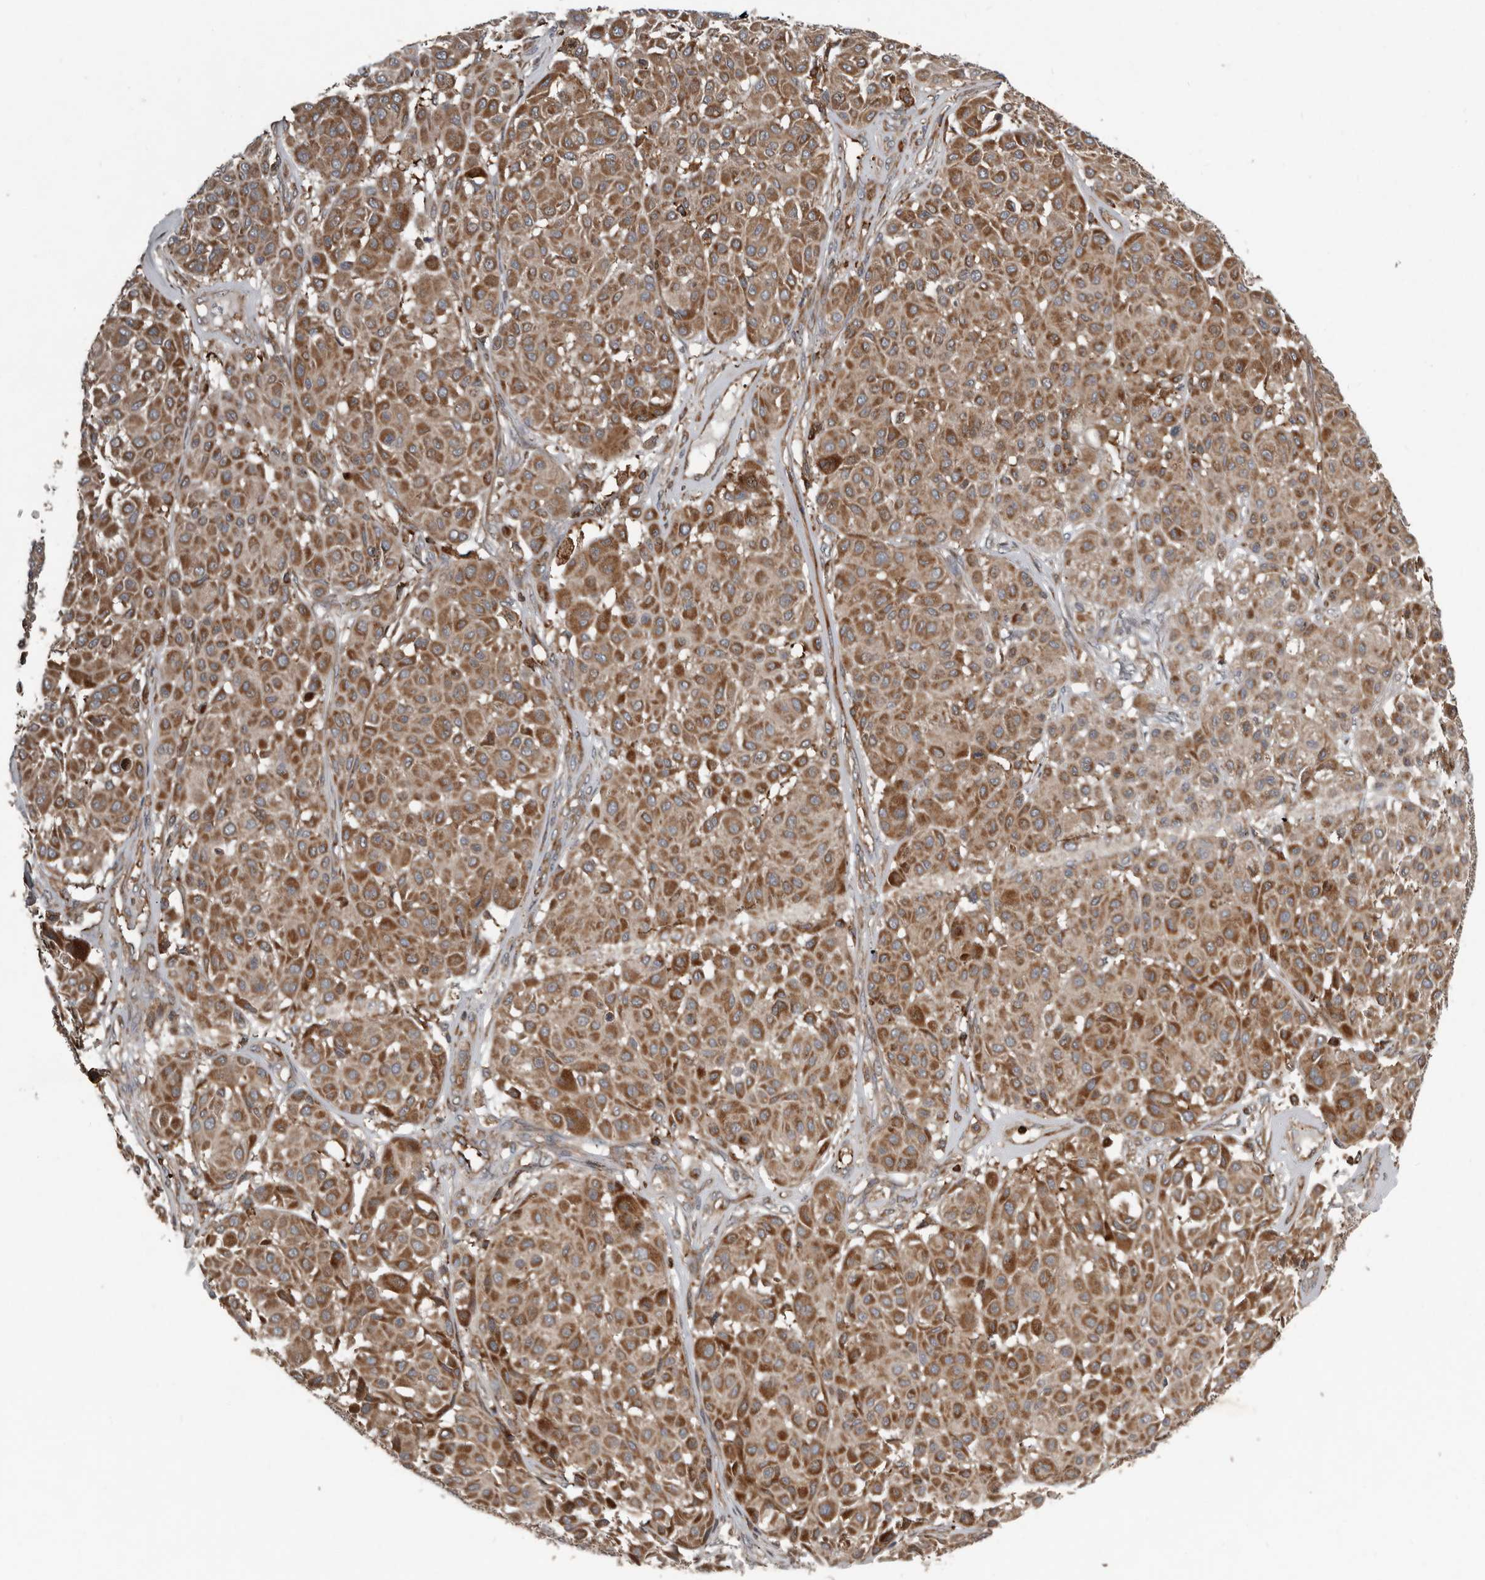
{"staining": {"intensity": "moderate", "quantity": "25%-75%", "location": "cytoplasmic/membranous"}, "tissue": "melanoma", "cell_type": "Tumor cells", "image_type": "cancer", "snomed": [{"axis": "morphology", "description": "Malignant melanoma, Metastatic site"}, {"axis": "topography", "description": "Soft tissue"}], "caption": "Melanoma tissue exhibits moderate cytoplasmic/membranous positivity in approximately 25%-75% of tumor cells, visualized by immunohistochemistry.", "gene": "FBXO31", "patient": {"sex": "male", "age": 41}}